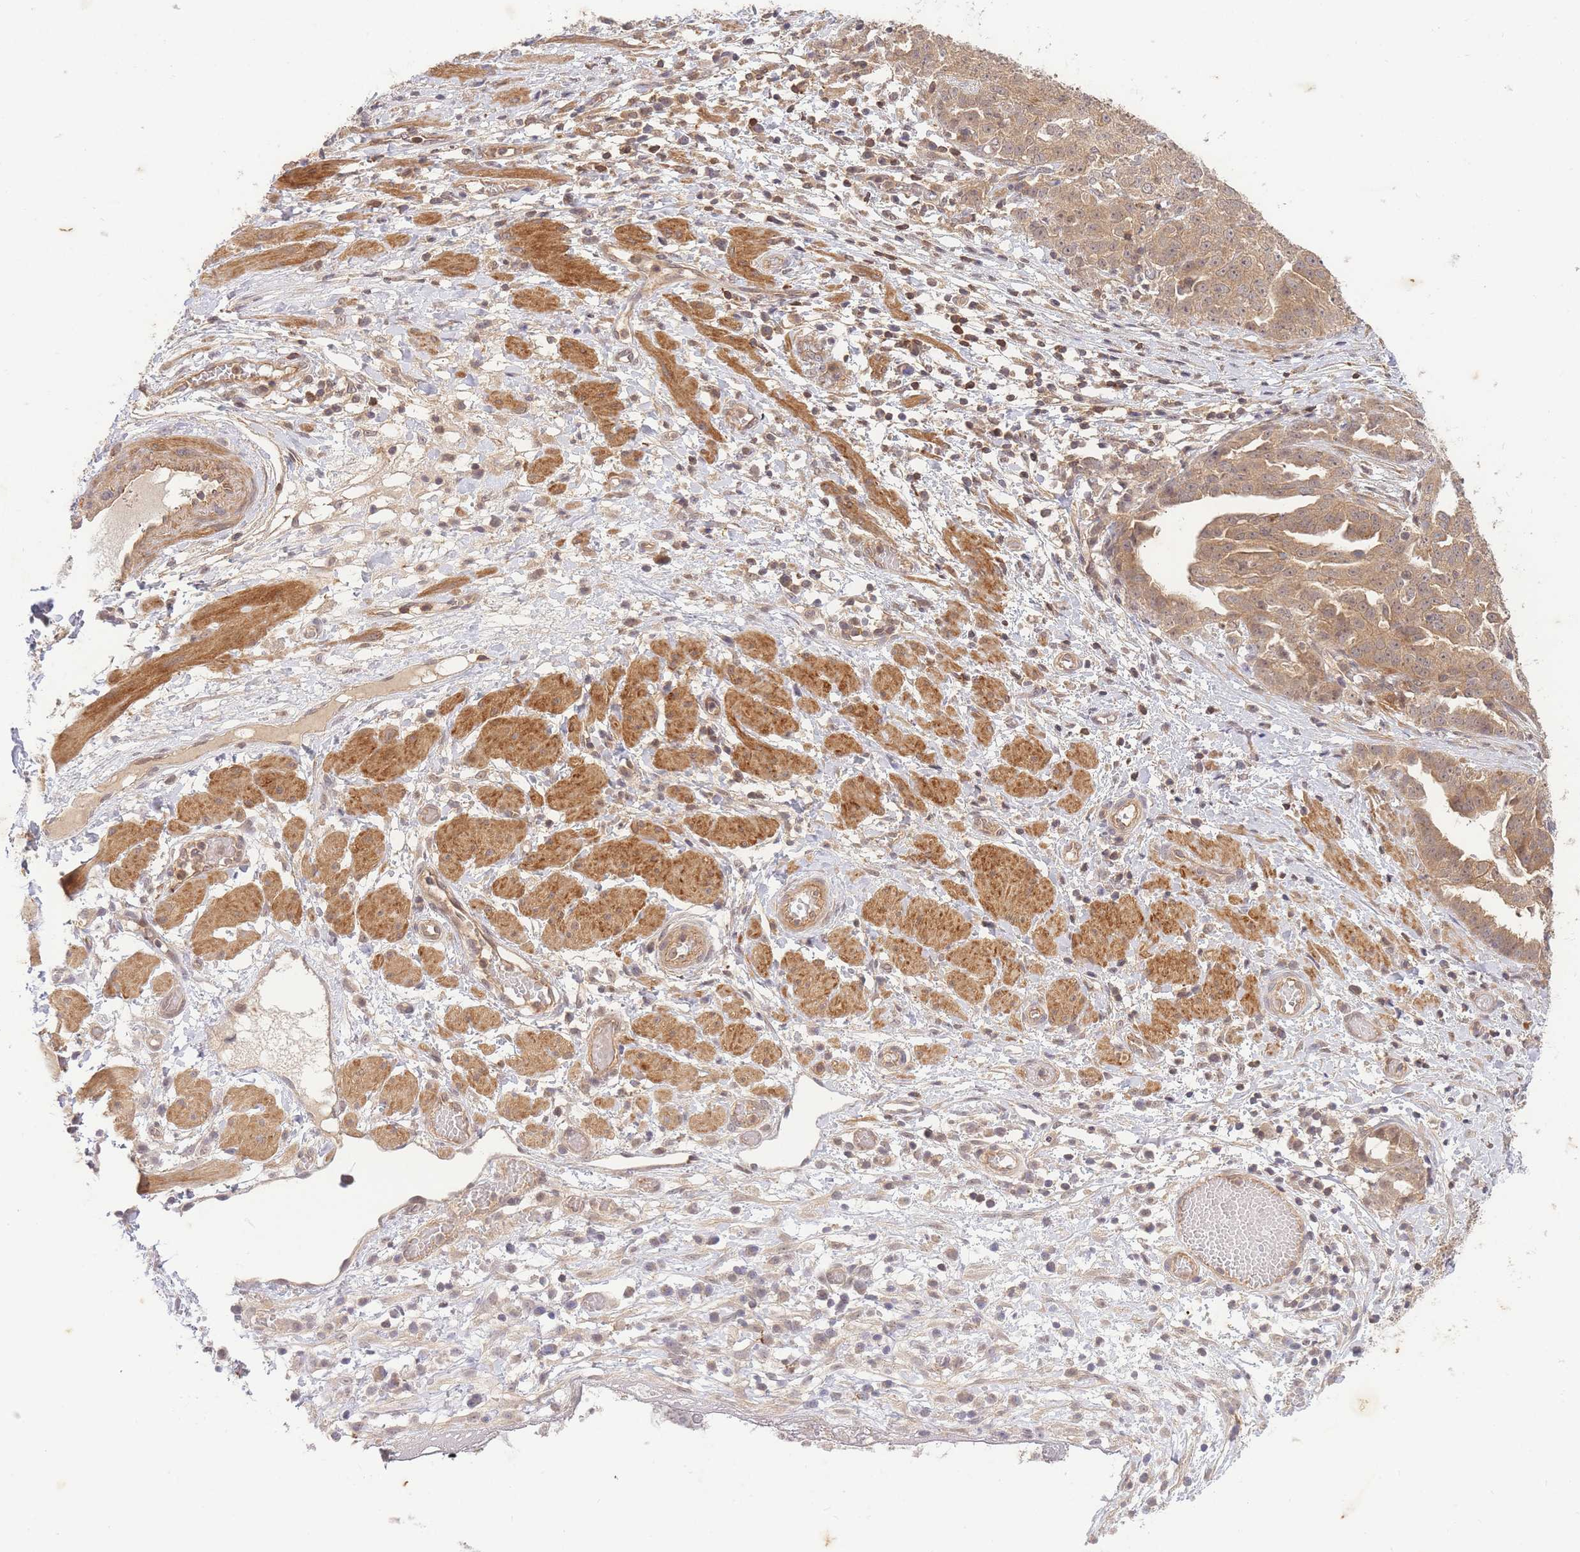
{"staining": {"intensity": "weak", "quantity": ">75%", "location": "cytoplasmic/membranous"}, "tissue": "ovarian cancer", "cell_type": "Tumor cells", "image_type": "cancer", "snomed": [{"axis": "morphology", "description": "Cystadenocarcinoma, serous, NOS"}, {"axis": "topography", "description": "Ovary"}], "caption": "An image of ovarian serous cystadenocarcinoma stained for a protein demonstrates weak cytoplasmic/membranous brown staining in tumor cells.", "gene": "ST8SIA4", "patient": {"sex": "female", "age": 58}}